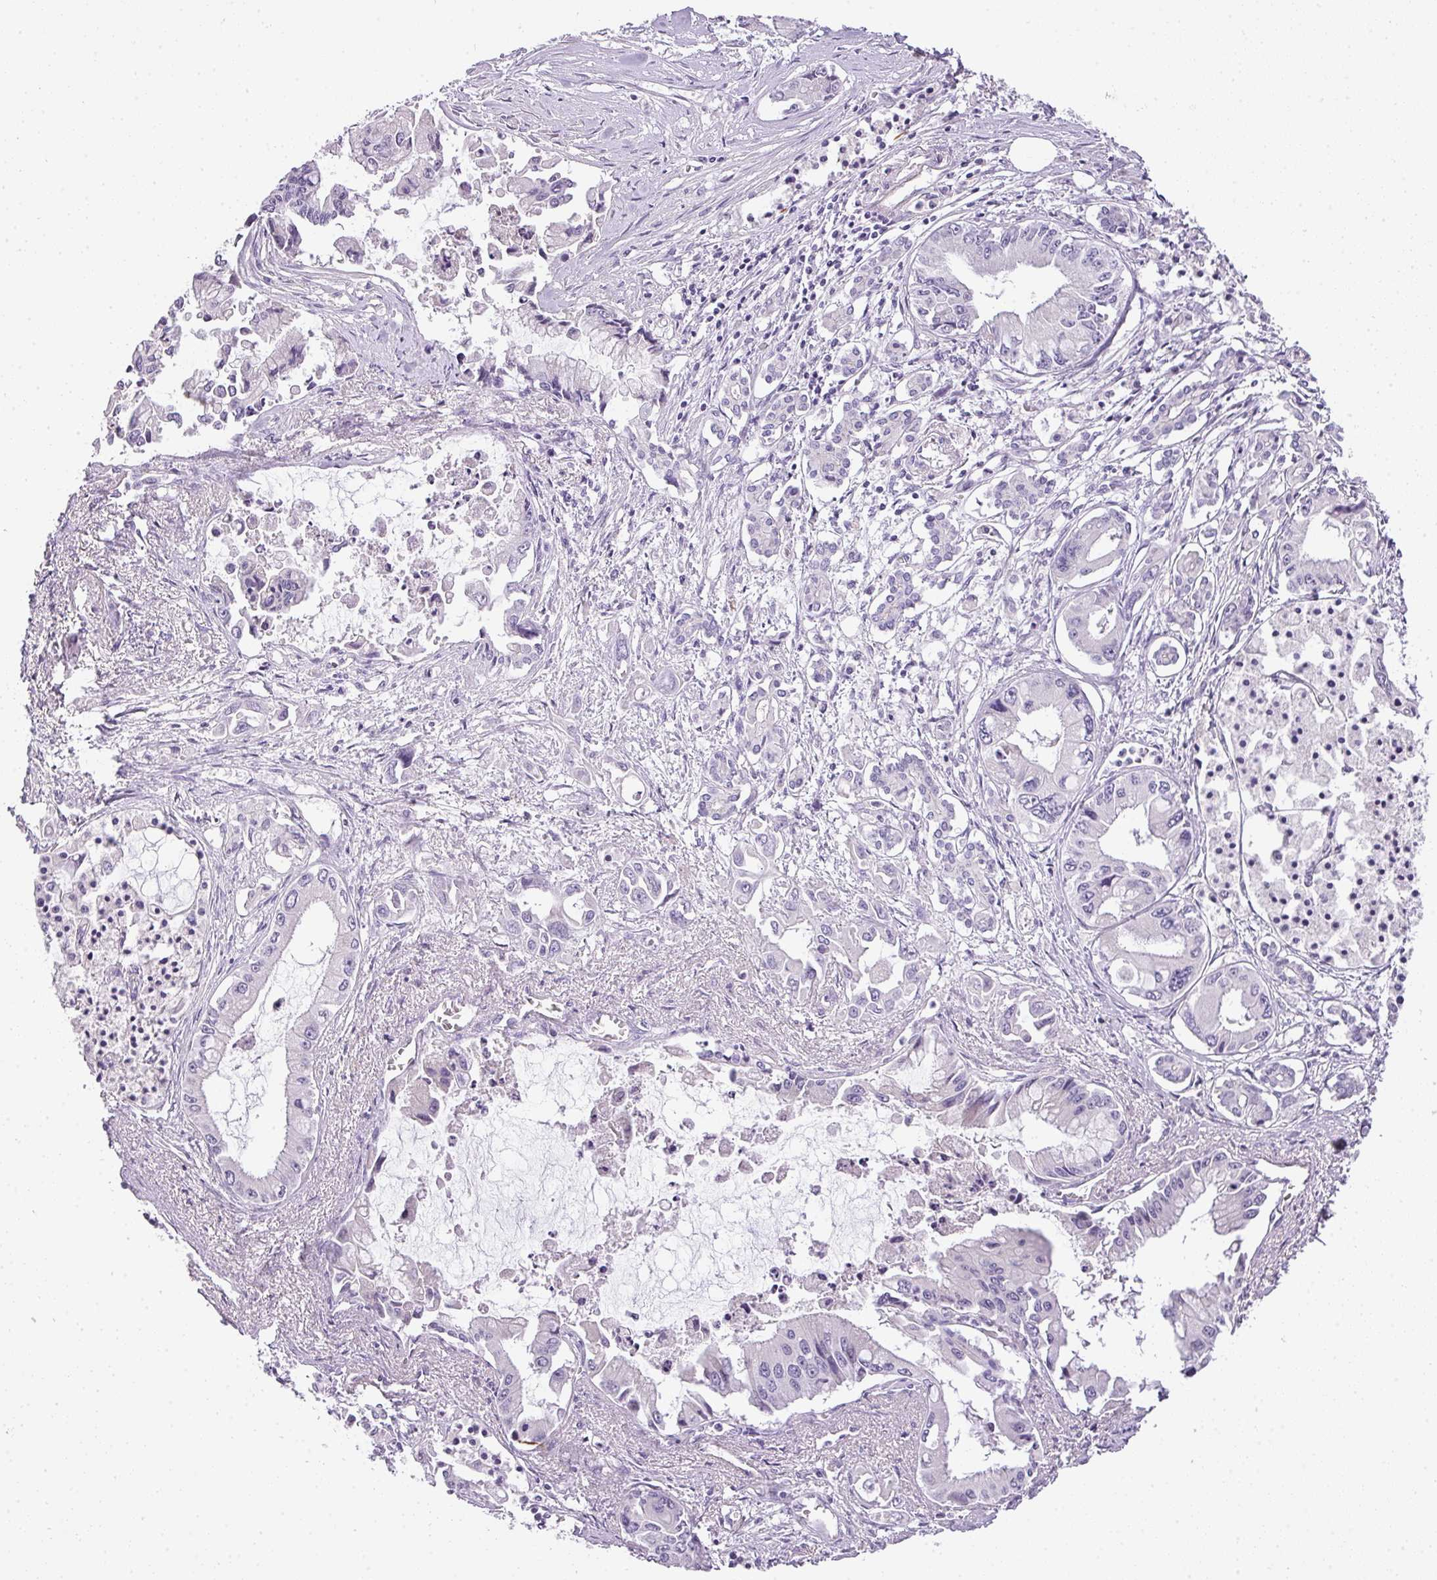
{"staining": {"intensity": "negative", "quantity": "none", "location": "none"}, "tissue": "pancreatic cancer", "cell_type": "Tumor cells", "image_type": "cancer", "snomed": [{"axis": "morphology", "description": "Adenocarcinoma, NOS"}, {"axis": "topography", "description": "Pancreas"}], "caption": "Immunohistochemical staining of human pancreatic cancer (adenocarcinoma) reveals no significant expression in tumor cells.", "gene": "RAX2", "patient": {"sex": "male", "age": 84}}